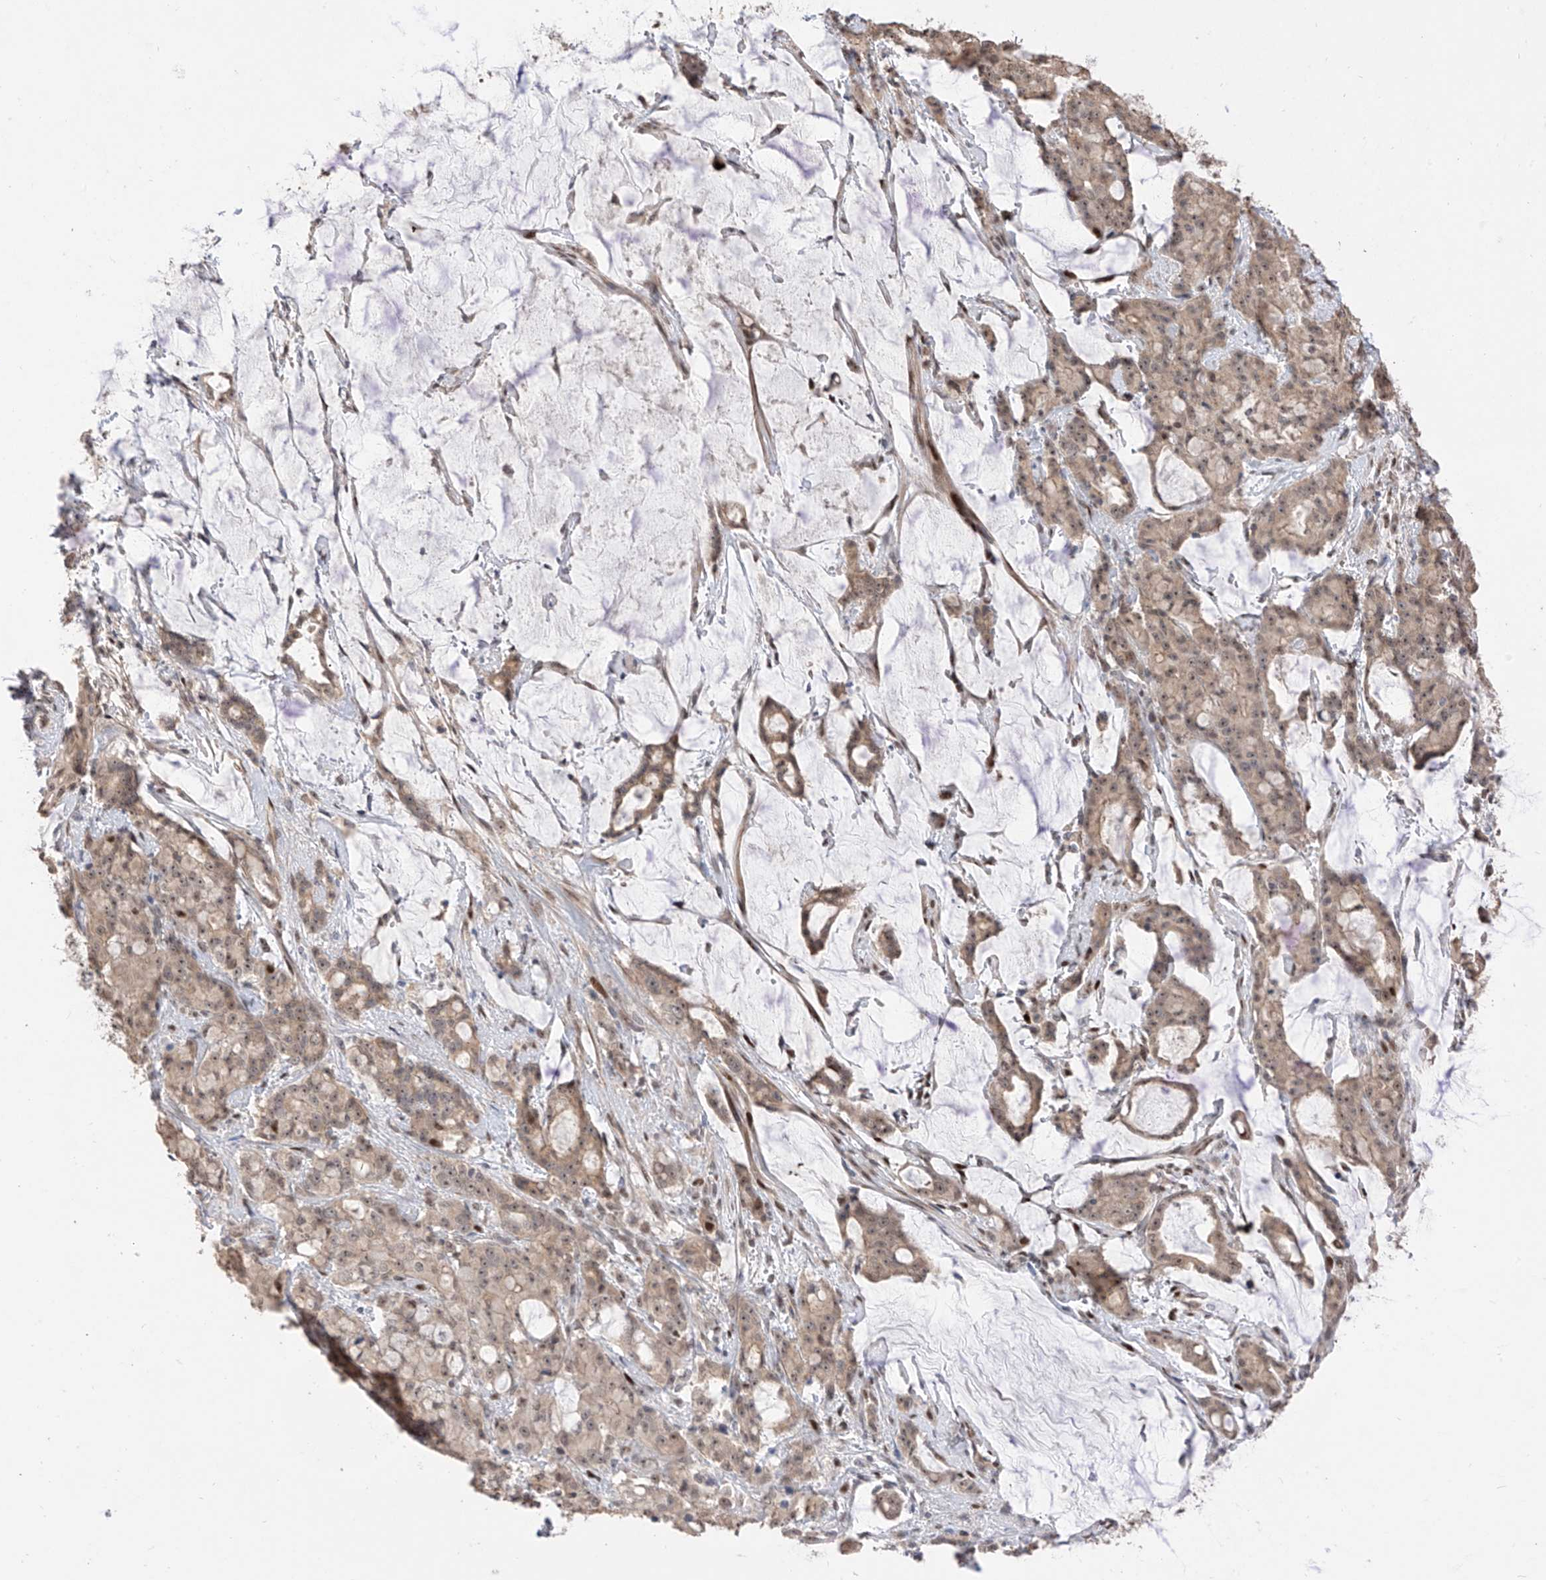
{"staining": {"intensity": "weak", "quantity": ">75%", "location": "cytoplasmic/membranous,nuclear"}, "tissue": "pancreatic cancer", "cell_type": "Tumor cells", "image_type": "cancer", "snomed": [{"axis": "morphology", "description": "Adenocarcinoma, NOS"}, {"axis": "topography", "description": "Pancreas"}], "caption": "Adenocarcinoma (pancreatic) was stained to show a protein in brown. There is low levels of weak cytoplasmic/membranous and nuclear expression in approximately >75% of tumor cells.", "gene": "LATS1", "patient": {"sex": "female", "age": 73}}